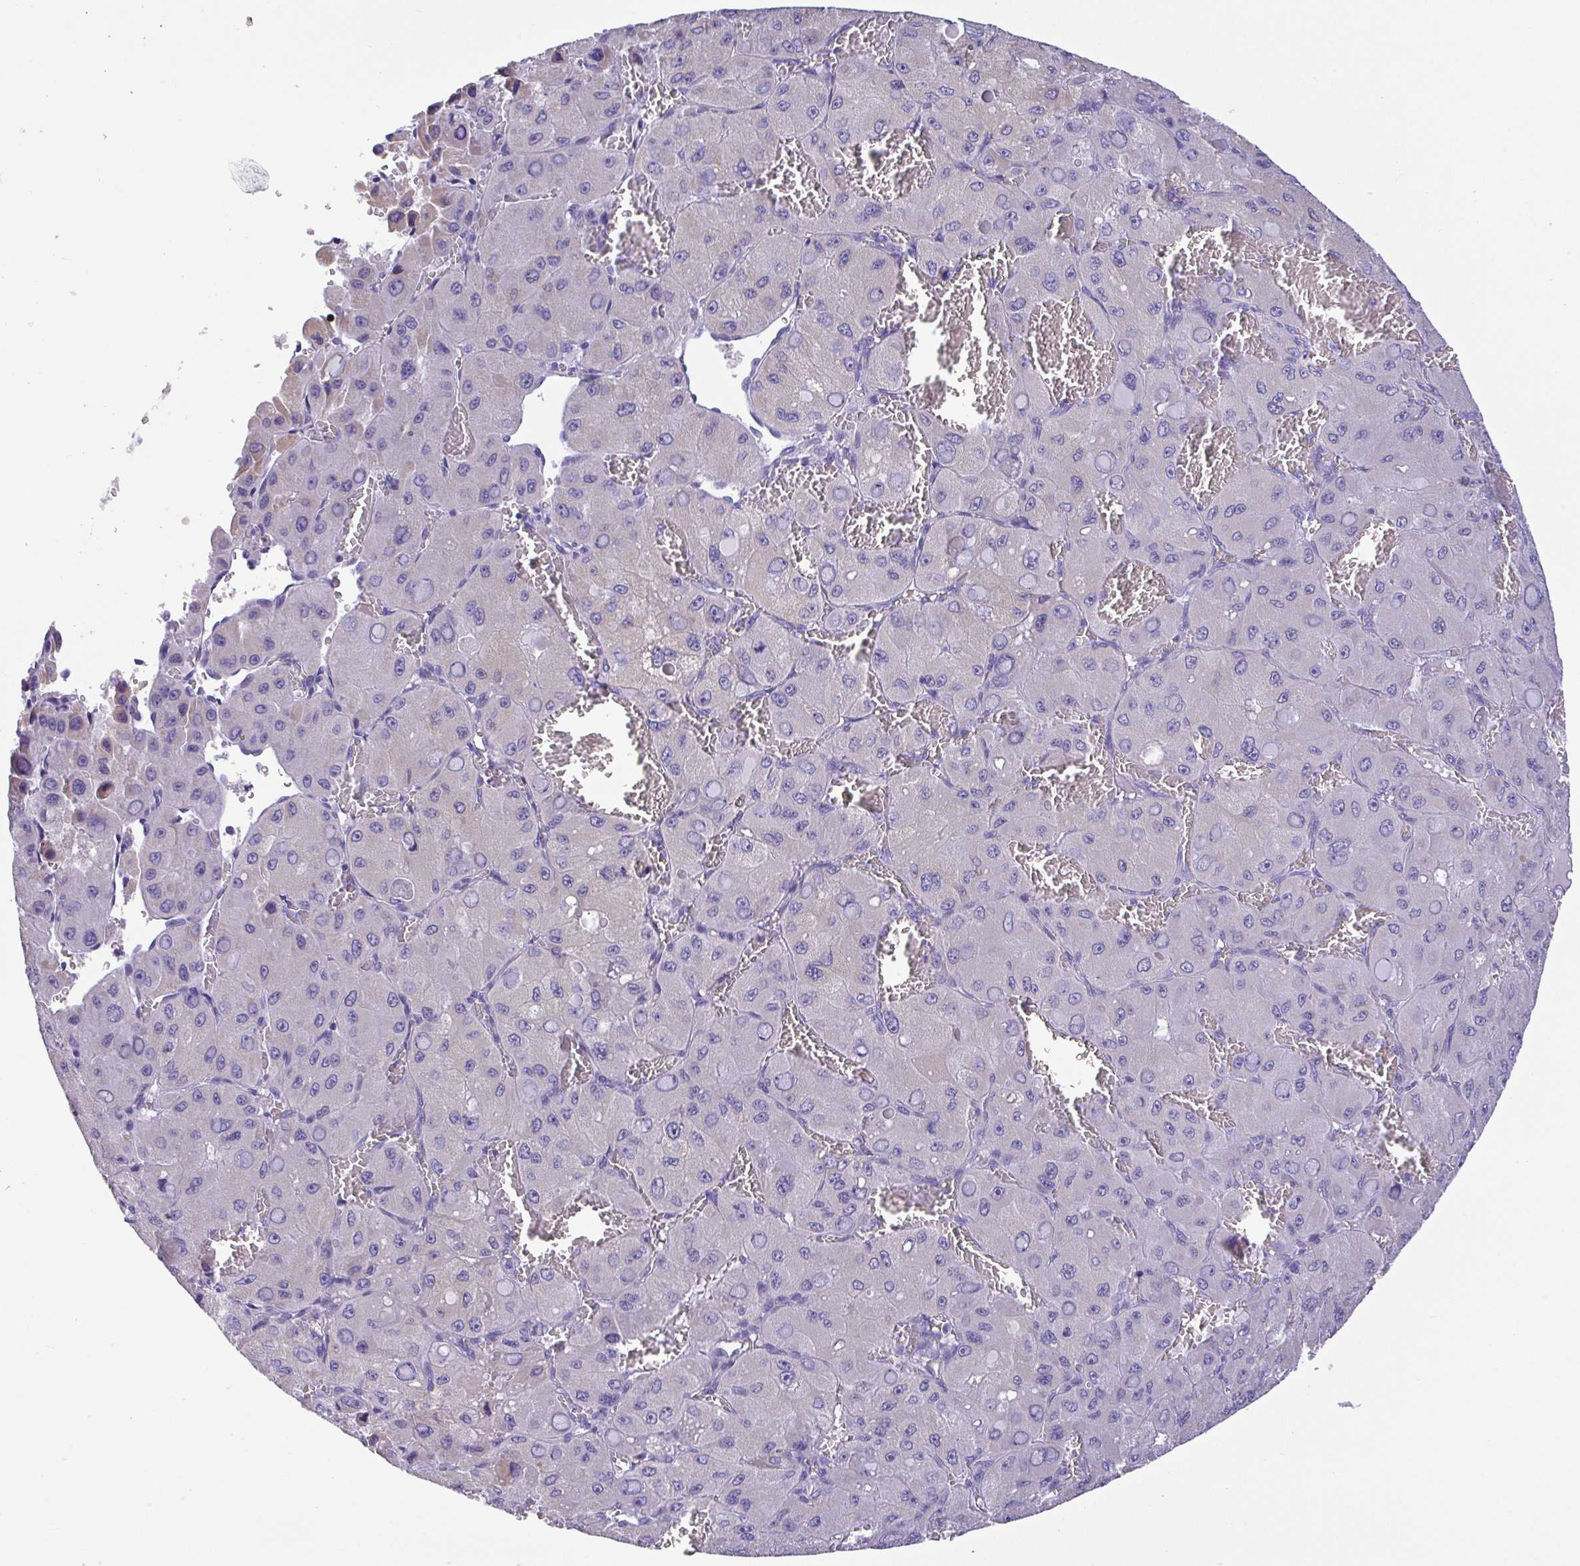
{"staining": {"intensity": "negative", "quantity": "none", "location": "none"}, "tissue": "liver cancer", "cell_type": "Tumor cells", "image_type": "cancer", "snomed": [{"axis": "morphology", "description": "Carcinoma, Hepatocellular, NOS"}, {"axis": "topography", "description": "Liver"}], "caption": "Immunohistochemical staining of hepatocellular carcinoma (liver) shows no significant expression in tumor cells.", "gene": "YBX2", "patient": {"sex": "male", "age": 27}}